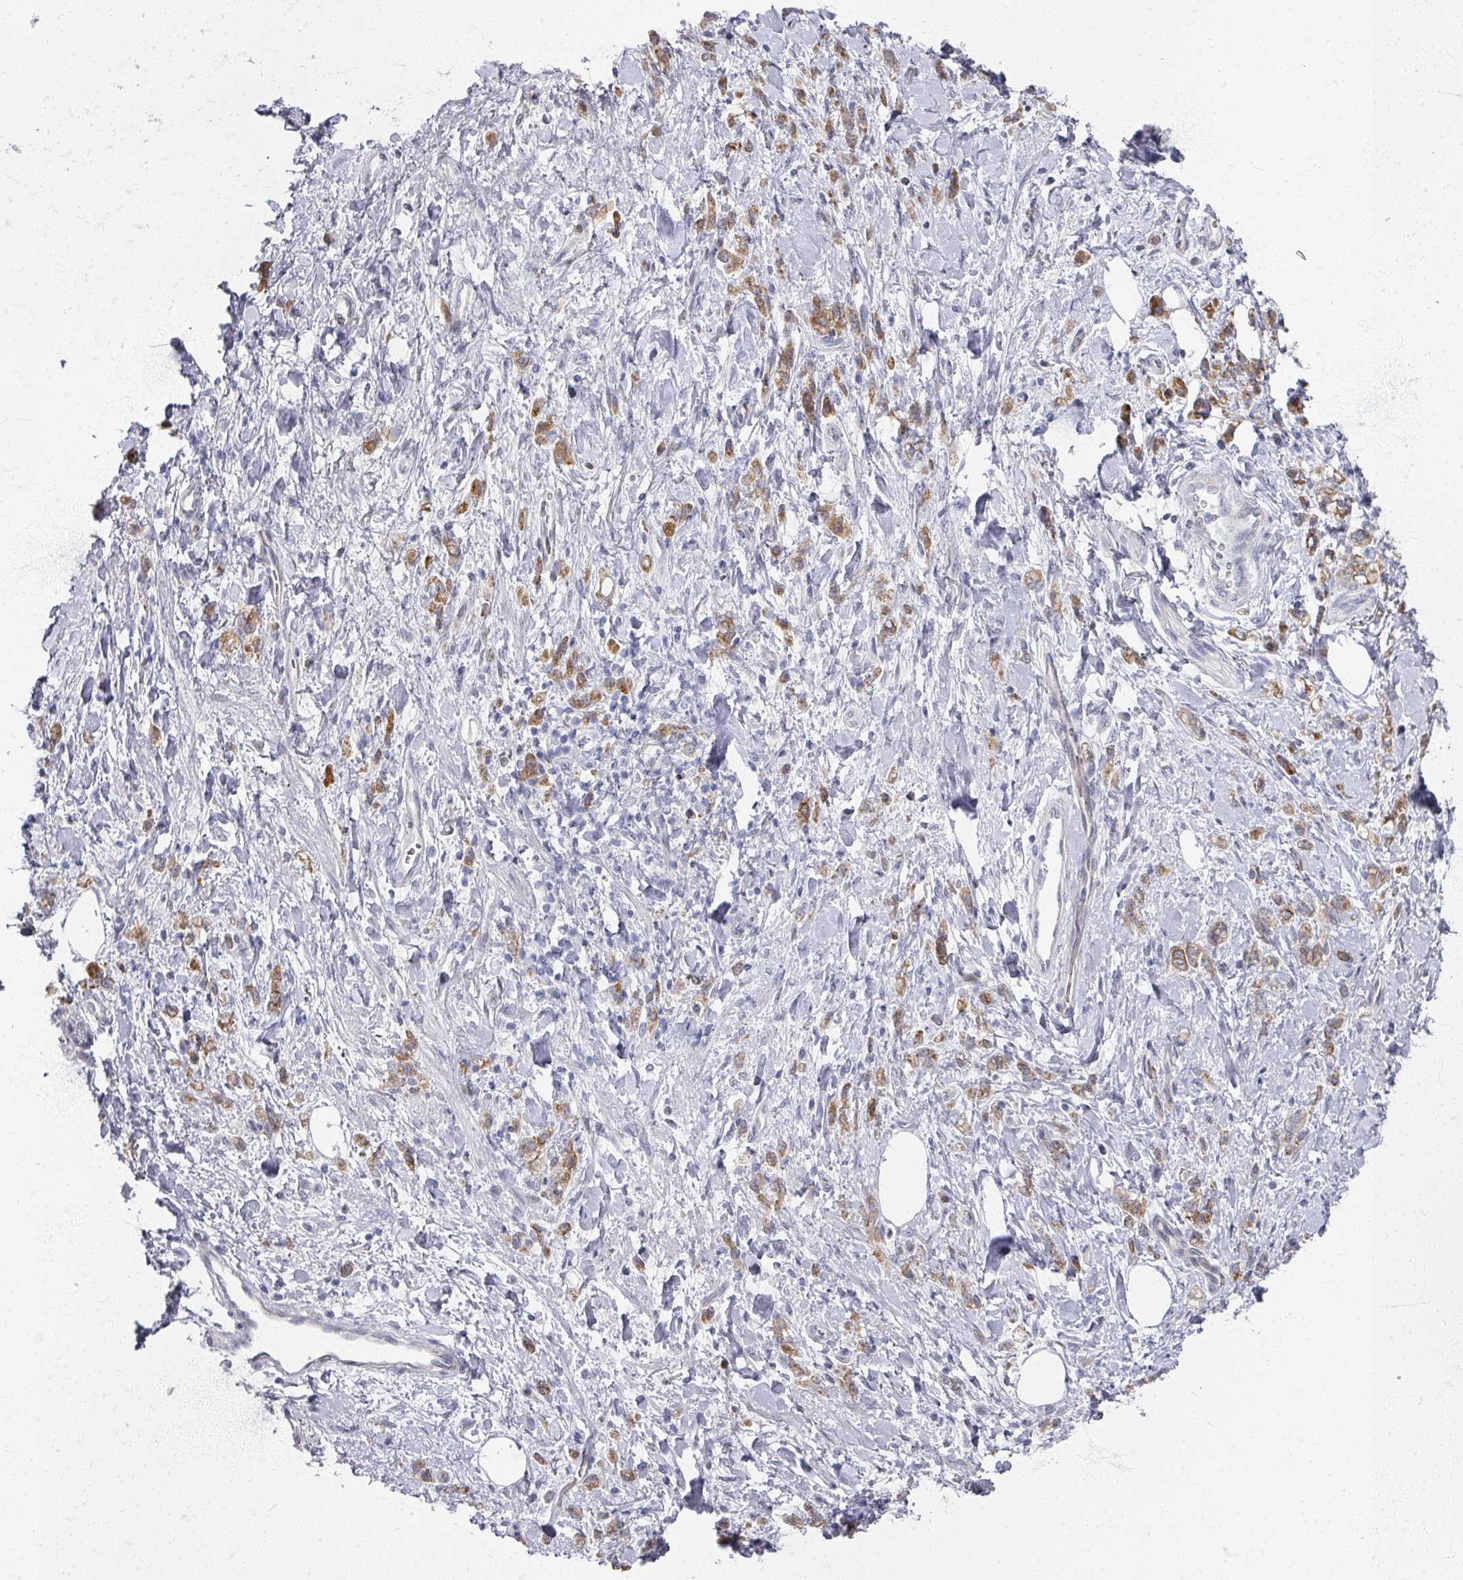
{"staining": {"intensity": "moderate", "quantity": ">75%", "location": "cytoplasmic/membranous"}, "tissue": "stomach cancer", "cell_type": "Tumor cells", "image_type": "cancer", "snomed": [{"axis": "morphology", "description": "Adenocarcinoma, NOS"}, {"axis": "topography", "description": "Stomach"}], "caption": "Moderate cytoplasmic/membranous expression for a protein is present in about >75% of tumor cells of stomach adenocarcinoma using immunohistochemistry (IHC).", "gene": "TTYH3", "patient": {"sex": "male", "age": 77}}